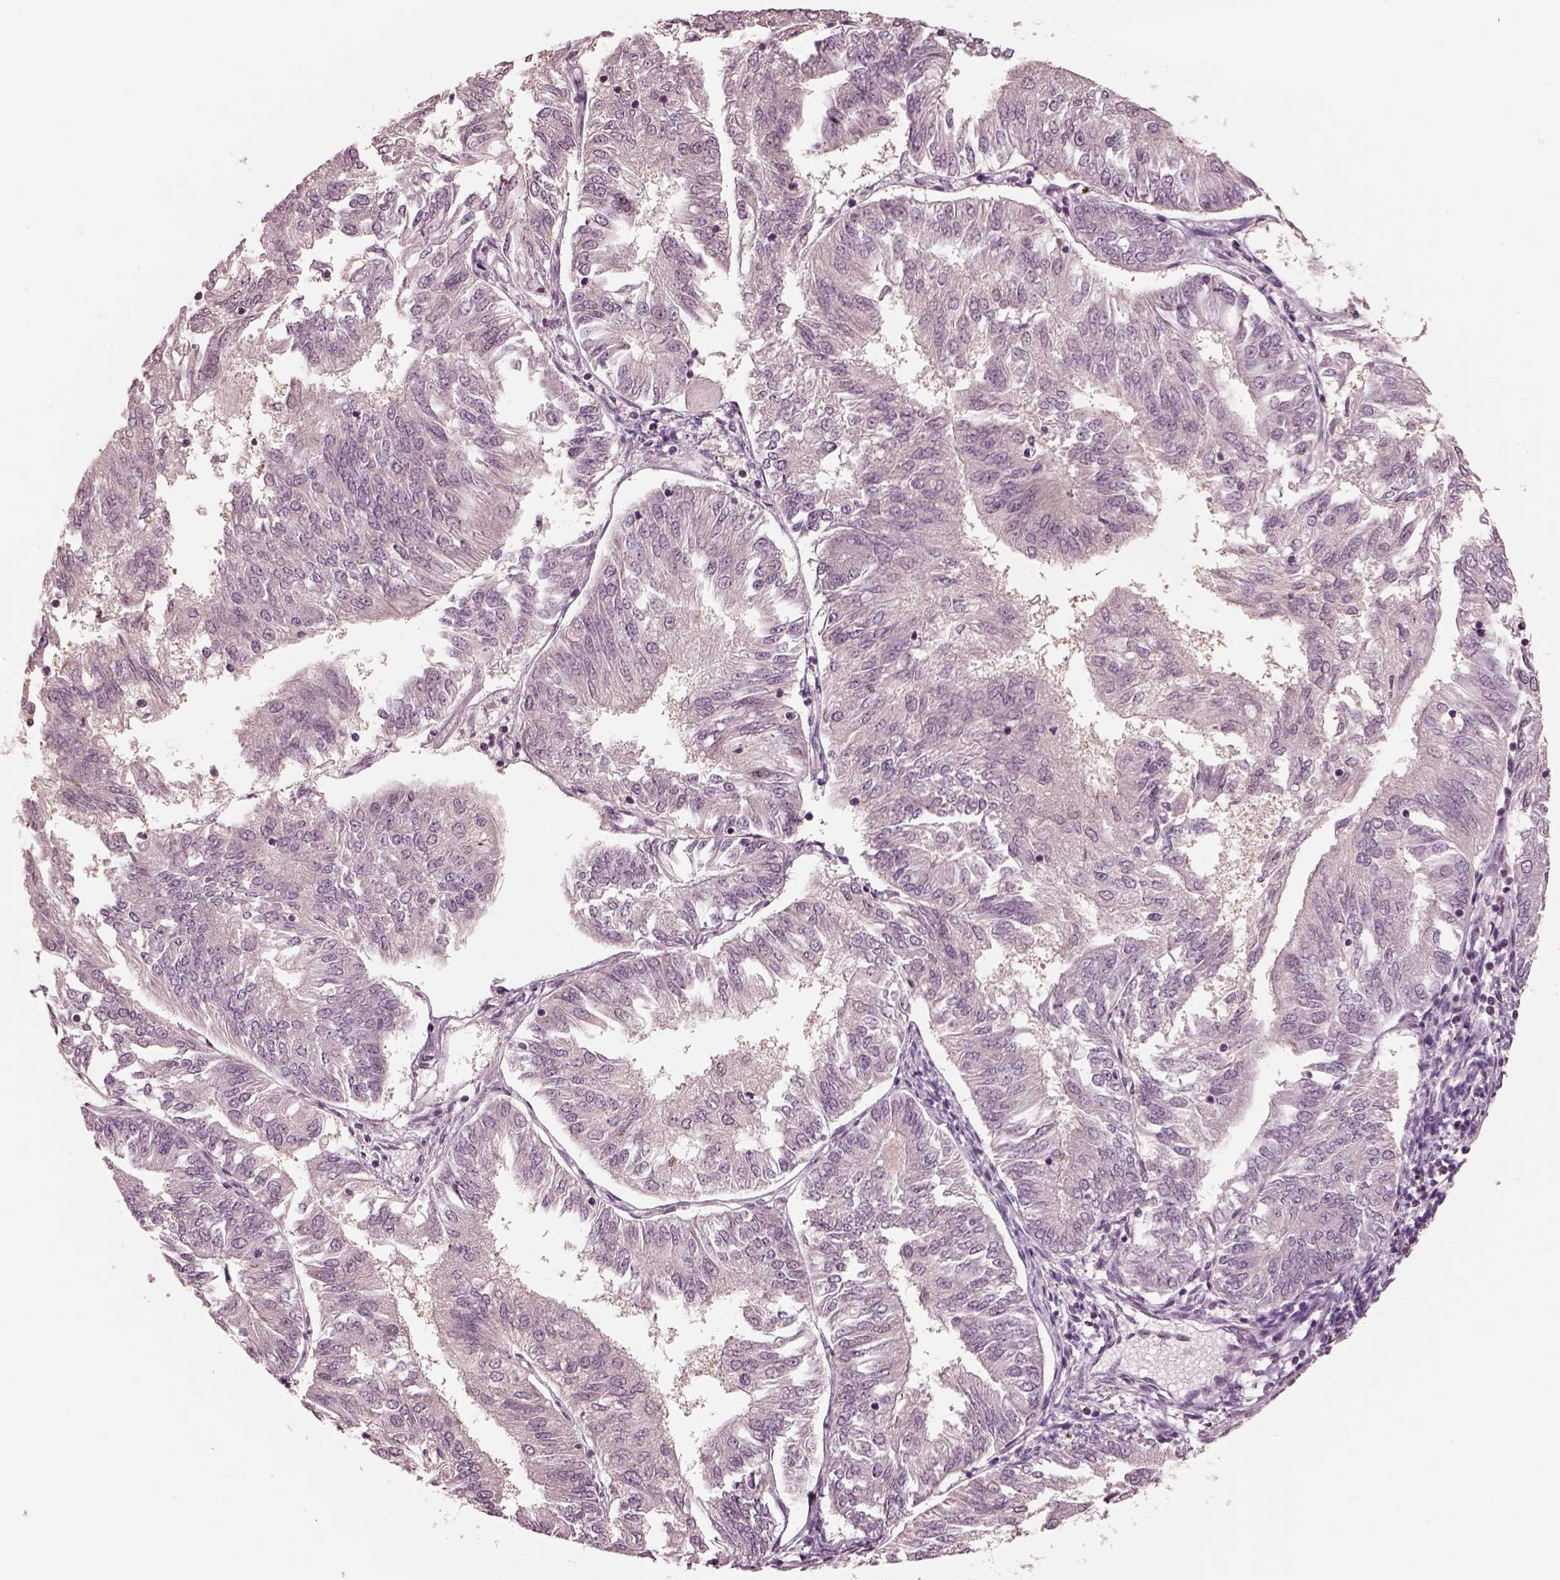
{"staining": {"intensity": "negative", "quantity": "none", "location": "none"}, "tissue": "endometrial cancer", "cell_type": "Tumor cells", "image_type": "cancer", "snomed": [{"axis": "morphology", "description": "Adenocarcinoma, NOS"}, {"axis": "topography", "description": "Endometrium"}], "caption": "The photomicrograph reveals no significant positivity in tumor cells of endometrial adenocarcinoma.", "gene": "IQCG", "patient": {"sex": "female", "age": 58}}